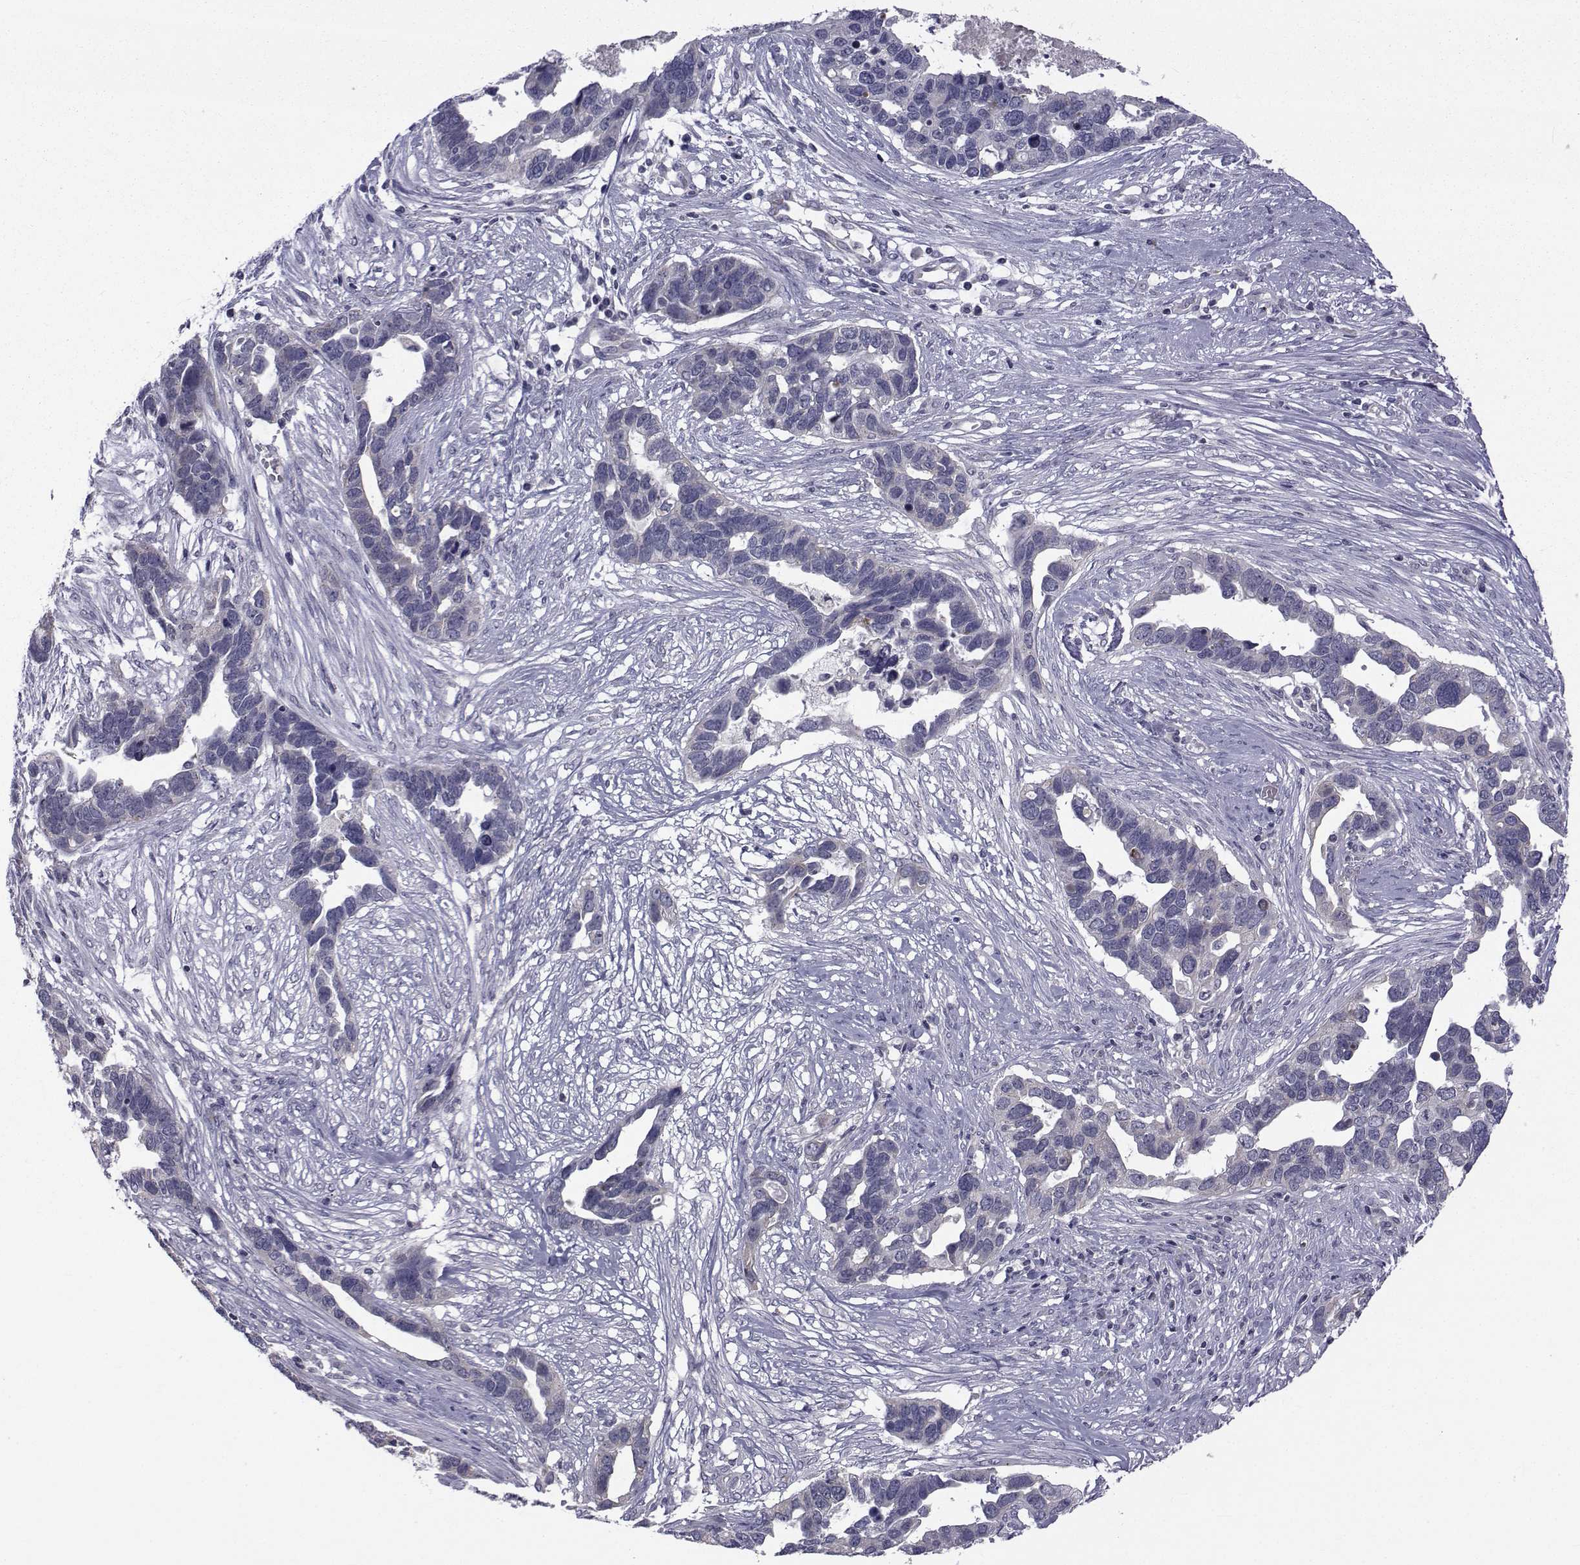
{"staining": {"intensity": "negative", "quantity": "none", "location": "none"}, "tissue": "ovarian cancer", "cell_type": "Tumor cells", "image_type": "cancer", "snomed": [{"axis": "morphology", "description": "Cystadenocarcinoma, serous, NOS"}, {"axis": "topography", "description": "Ovary"}], "caption": "A photomicrograph of human ovarian cancer is negative for staining in tumor cells.", "gene": "ANGPT1", "patient": {"sex": "female", "age": 54}}